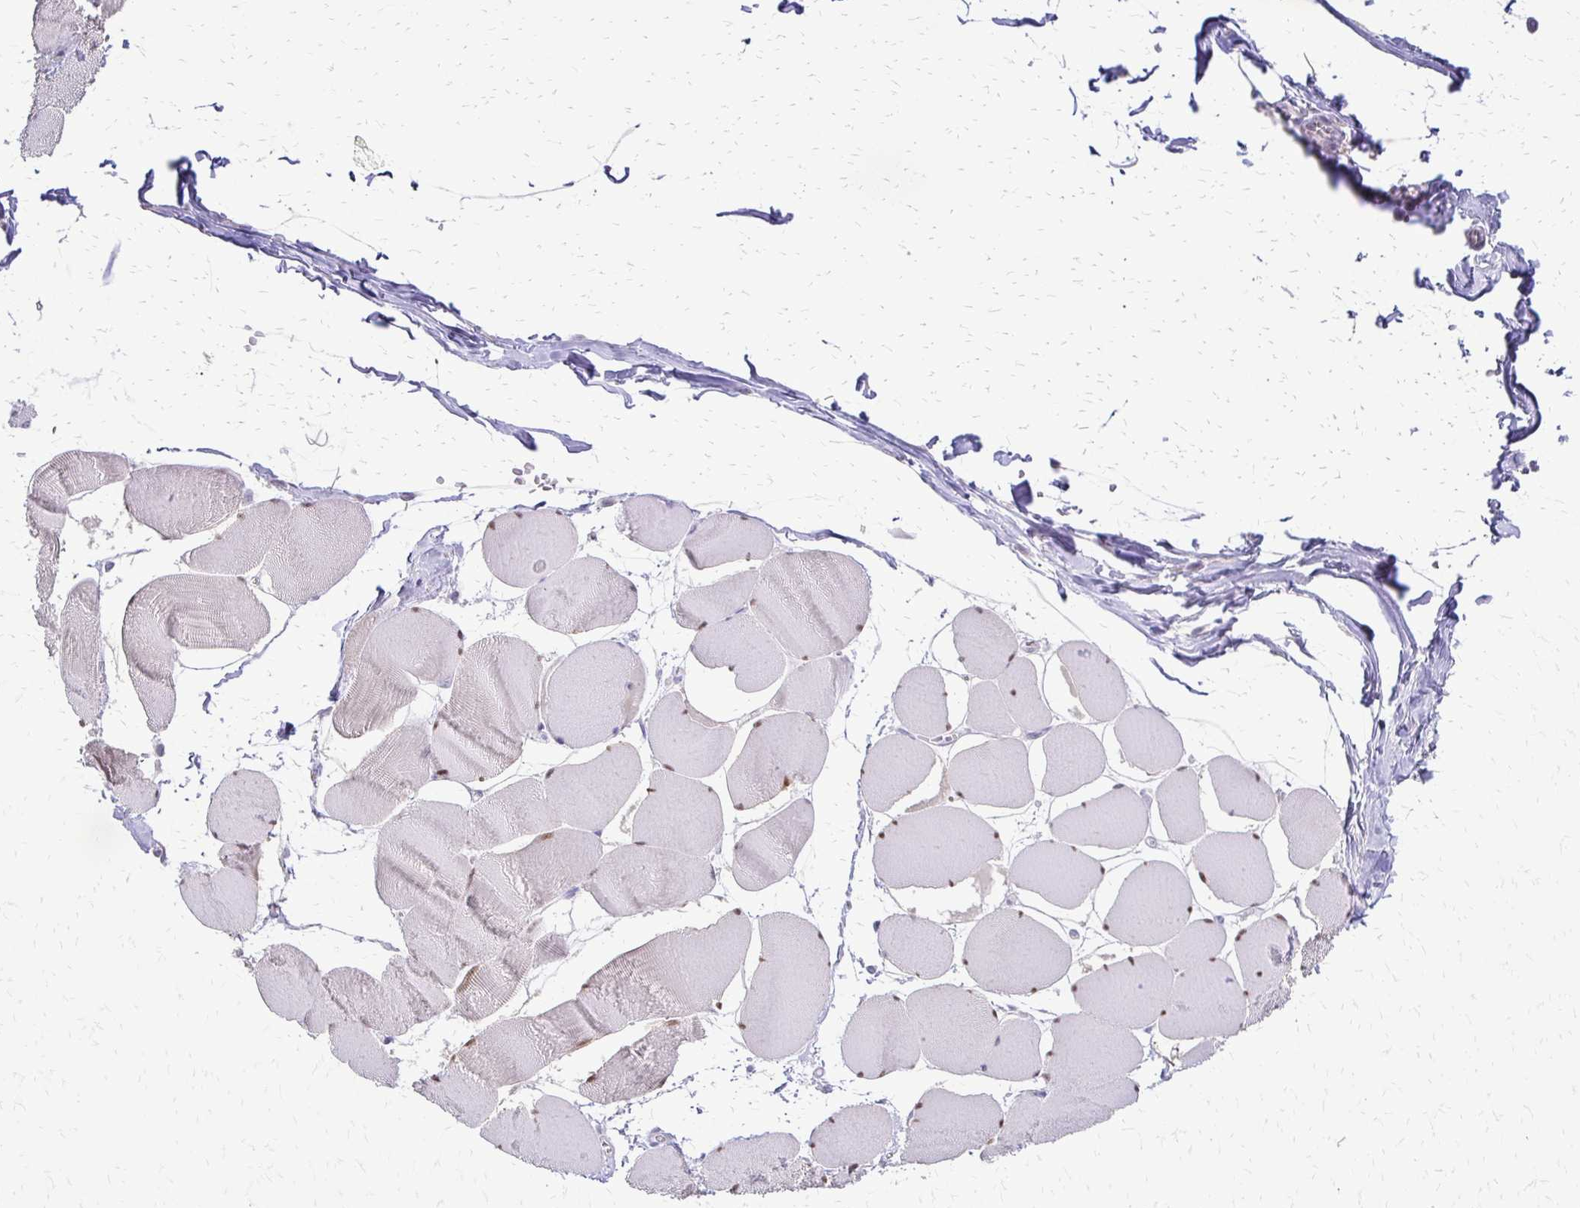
{"staining": {"intensity": "strong", "quantity": "25%-75%", "location": "nuclear"}, "tissue": "skeletal muscle", "cell_type": "Myocytes", "image_type": "normal", "snomed": [{"axis": "morphology", "description": "Normal tissue, NOS"}, {"axis": "topography", "description": "Skeletal muscle"}], "caption": "A brown stain highlights strong nuclear expression of a protein in myocytes of benign skeletal muscle.", "gene": "ALPG", "patient": {"sex": "female", "age": 75}}